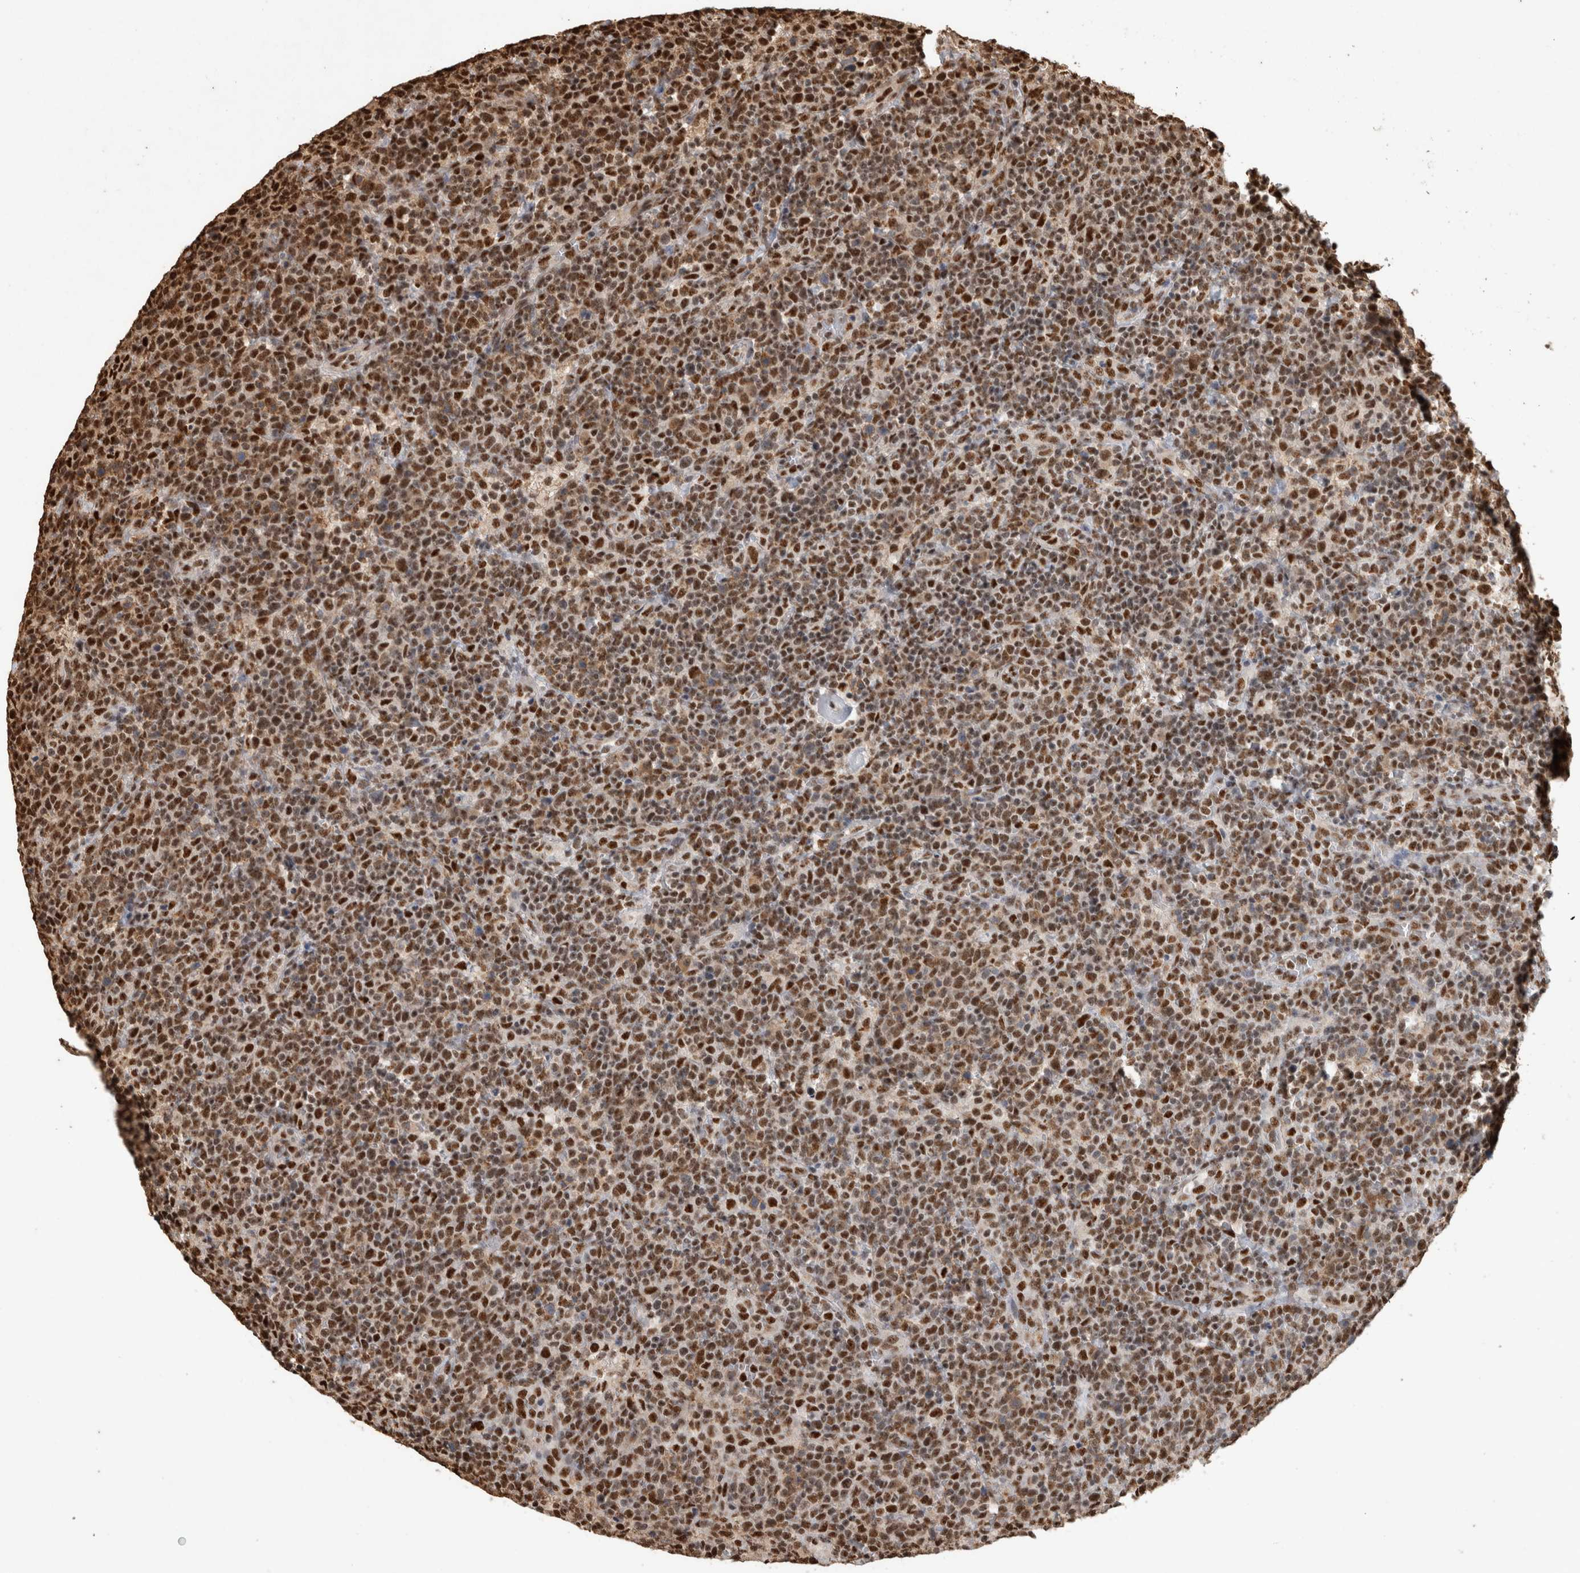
{"staining": {"intensity": "strong", "quantity": ">75%", "location": "nuclear"}, "tissue": "lymphoma", "cell_type": "Tumor cells", "image_type": "cancer", "snomed": [{"axis": "morphology", "description": "Malignant lymphoma, non-Hodgkin's type, High grade"}, {"axis": "topography", "description": "Lymph node"}], "caption": "Immunohistochemical staining of human lymphoma shows high levels of strong nuclear expression in about >75% of tumor cells. (Brightfield microscopy of DAB IHC at high magnification).", "gene": "RAD50", "patient": {"sex": "male", "age": 61}}